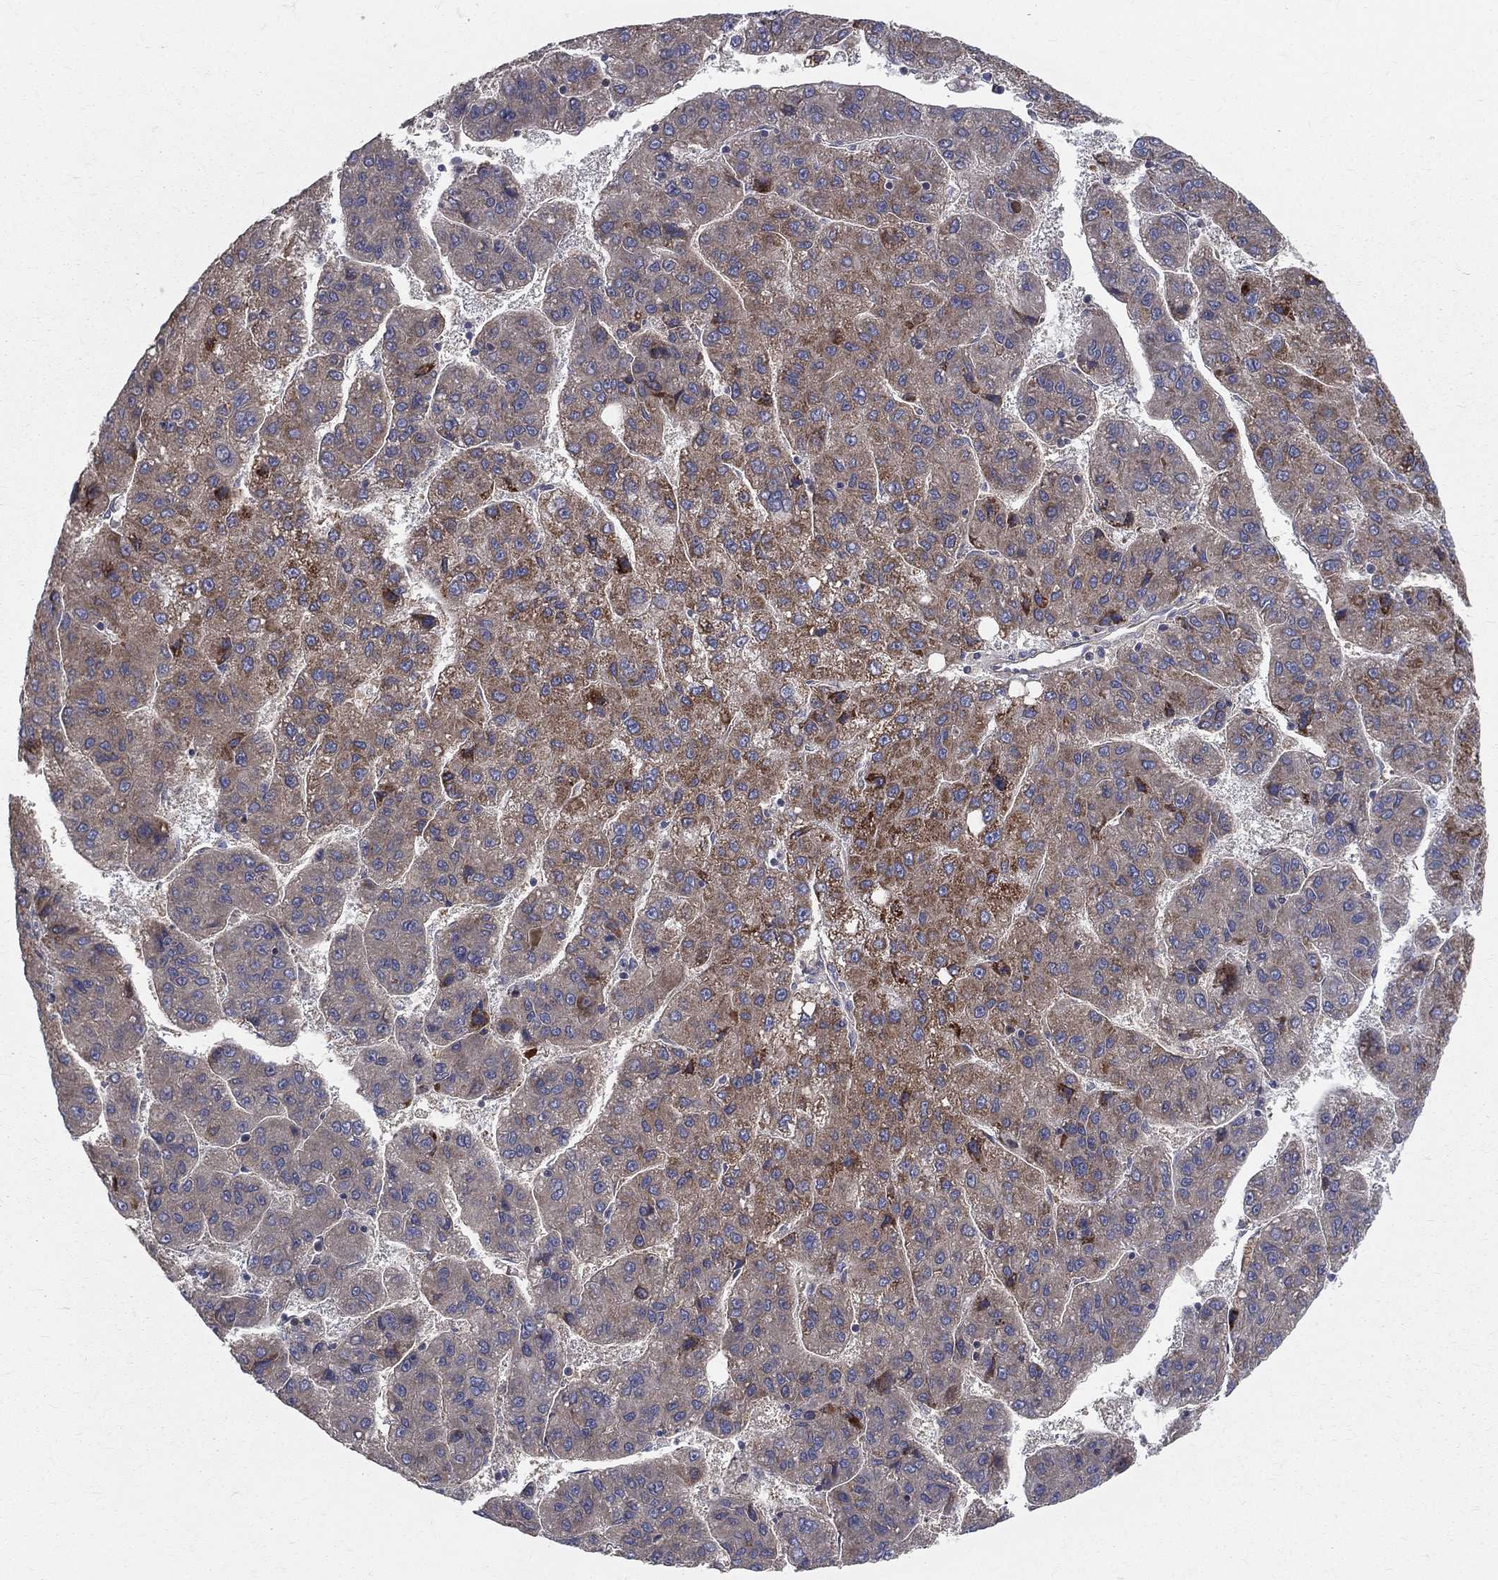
{"staining": {"intensity": "moderate", "quantity": "25%-75%", "location": "cytoplasmic/membranous"}, "tissue": "liver cancer", "cell_type": "Tumor cells", "image_type": "cancer", "snomed": [{"axis": "morphology", "description": "Carcinoma, Hepatocellular, NOS"}, {"axis": "topography", "description": "Liver"}], "caption": "An immunohistochemistry (IHC) micrograph of tumor tissue is shown. Protein staining in brown labels moderate cytoplasmic/membranous positivity in liver hepatocellular carcinoma within tumor cells.", "gene": "POMZP3", "patient": {"sex": "female", "age": 82}}